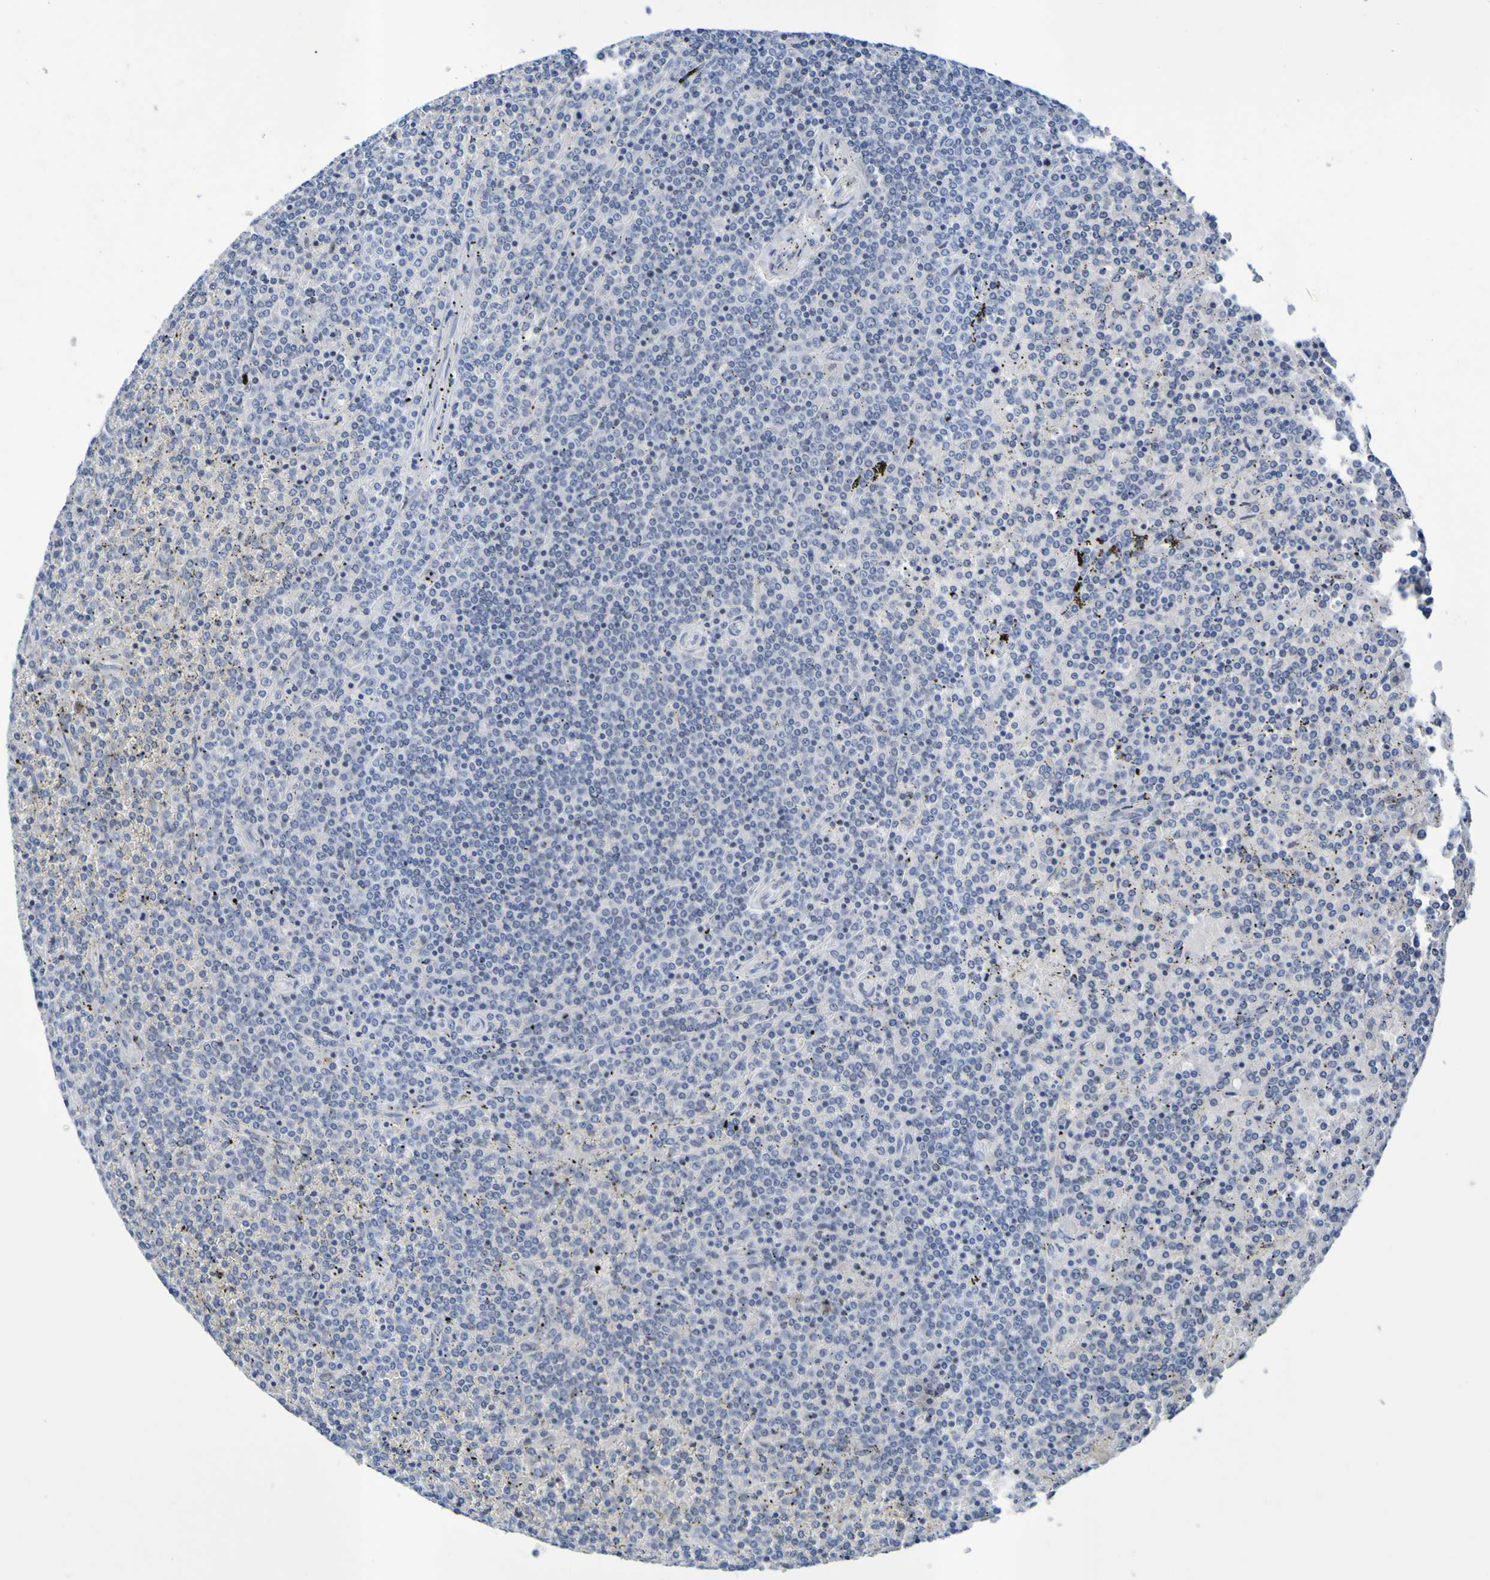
{"staining": {"intensity": "negative", "quantity": "none", "location": "none"}, "tissue": "lymphoma", "cell_type": "Tumor cells", "image_type": "cancer", "snomed": [{"axis": "morphology", "description": "Malignant lymphoma, non-Hodgkin's type, Low grade"}, {"axis": "topography", "description": "Spleen"}], "caption": "Human low-grade malignant lymphoma, non-Hodgkin's type stained for a protein using immunohistochemistry displays no staining in tumor cells.", "gene": "VMA21", "patient": {"sex": "female", "age": 19}}